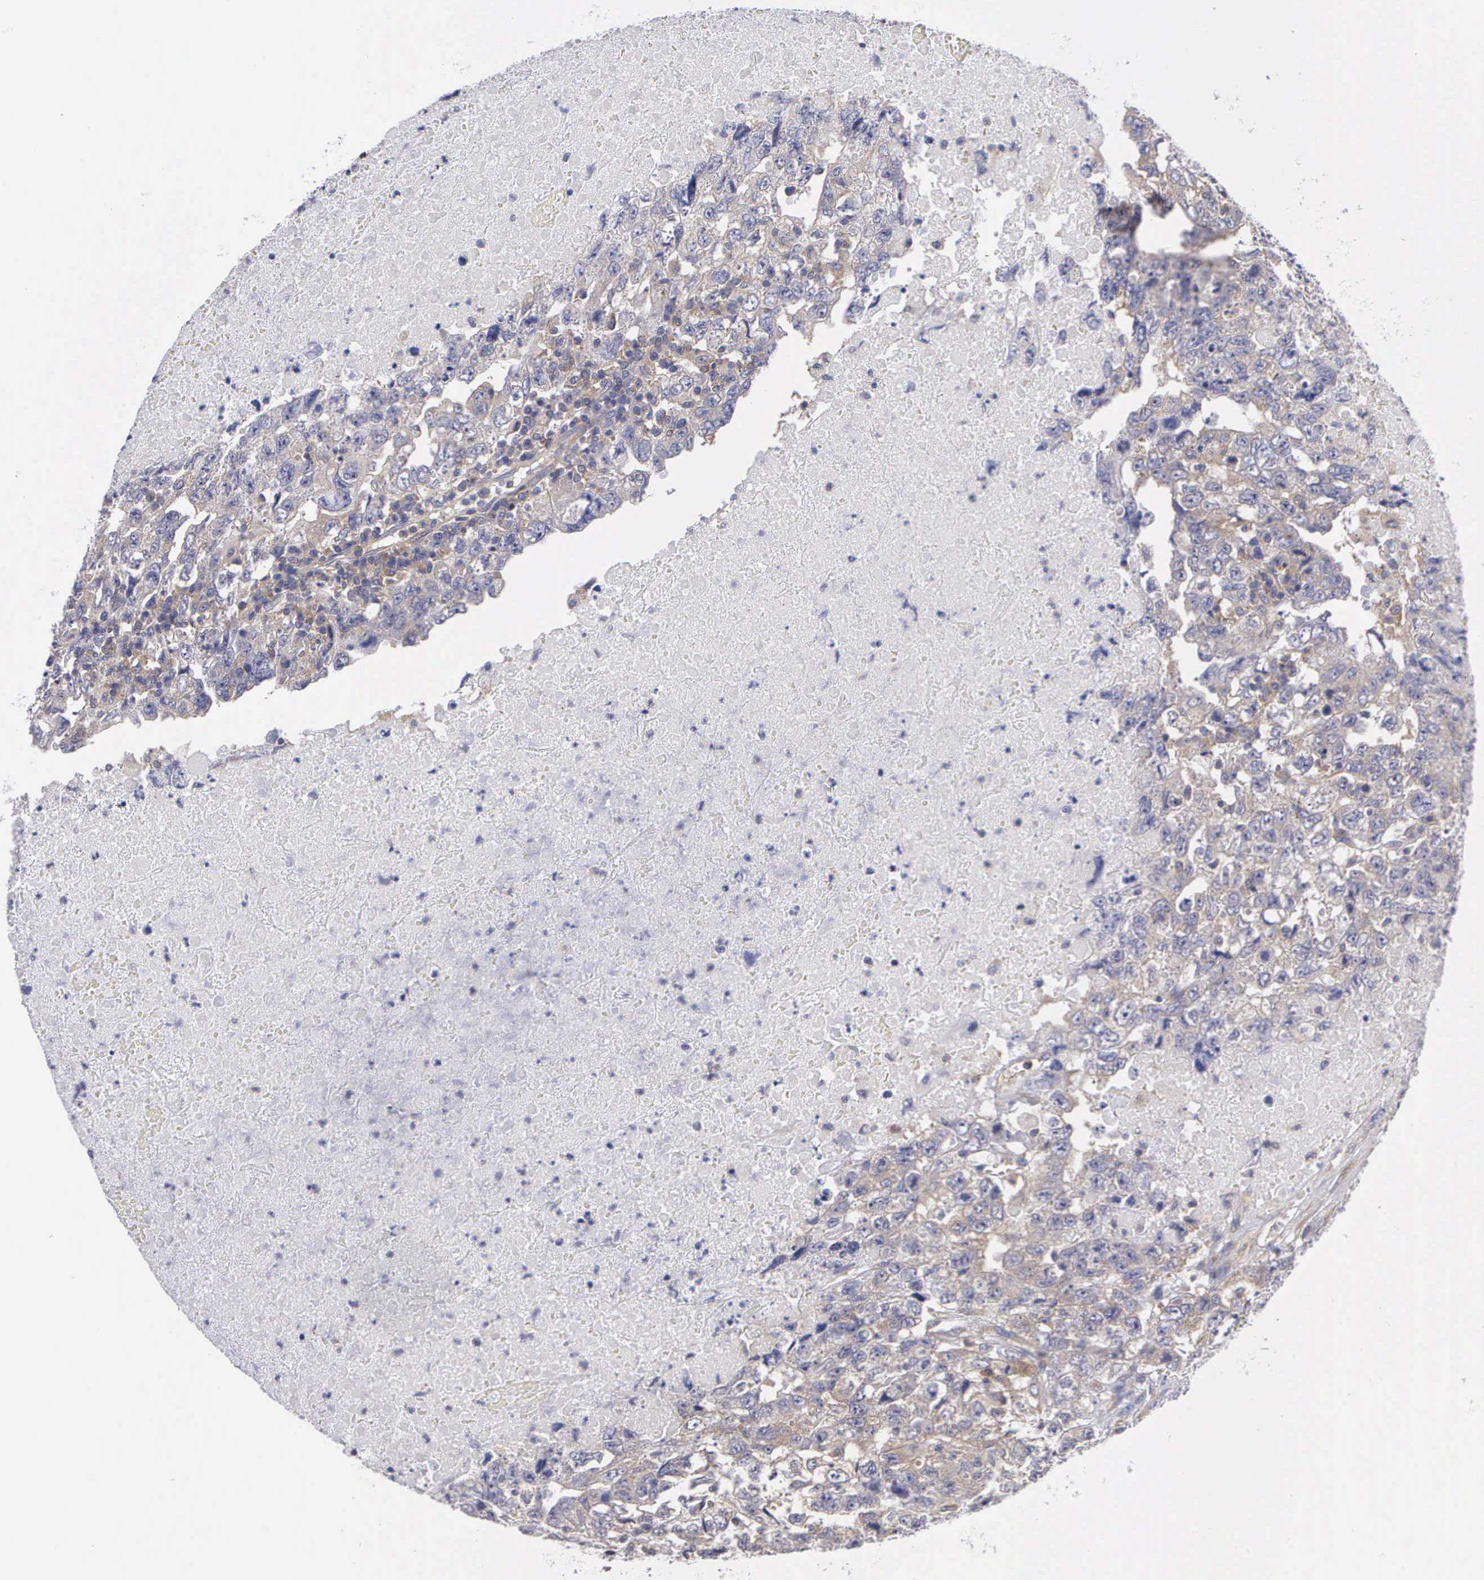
{"staining": {"intensity": "weak", "quantity": ">75%", "location": "cytoplasmic/membranous"}, "tissue": "testis cancer", "cell_type": "Tumor cells", "image_type": "cancer", "snomed": [{"axis": "morphology", "description": "Carcinoma, Embryonal, NOS"}, {"axis": "topography", "description": "Testis"}], "caption": "Testis cancer stained with DAB immunohistochemistry exhibits low levels of weak cytoplasmic/membranous staining in approximately >75% of tumor cells.", "gene": "GRIPAP1", "patient": {"sex": "male", "age": 36}}